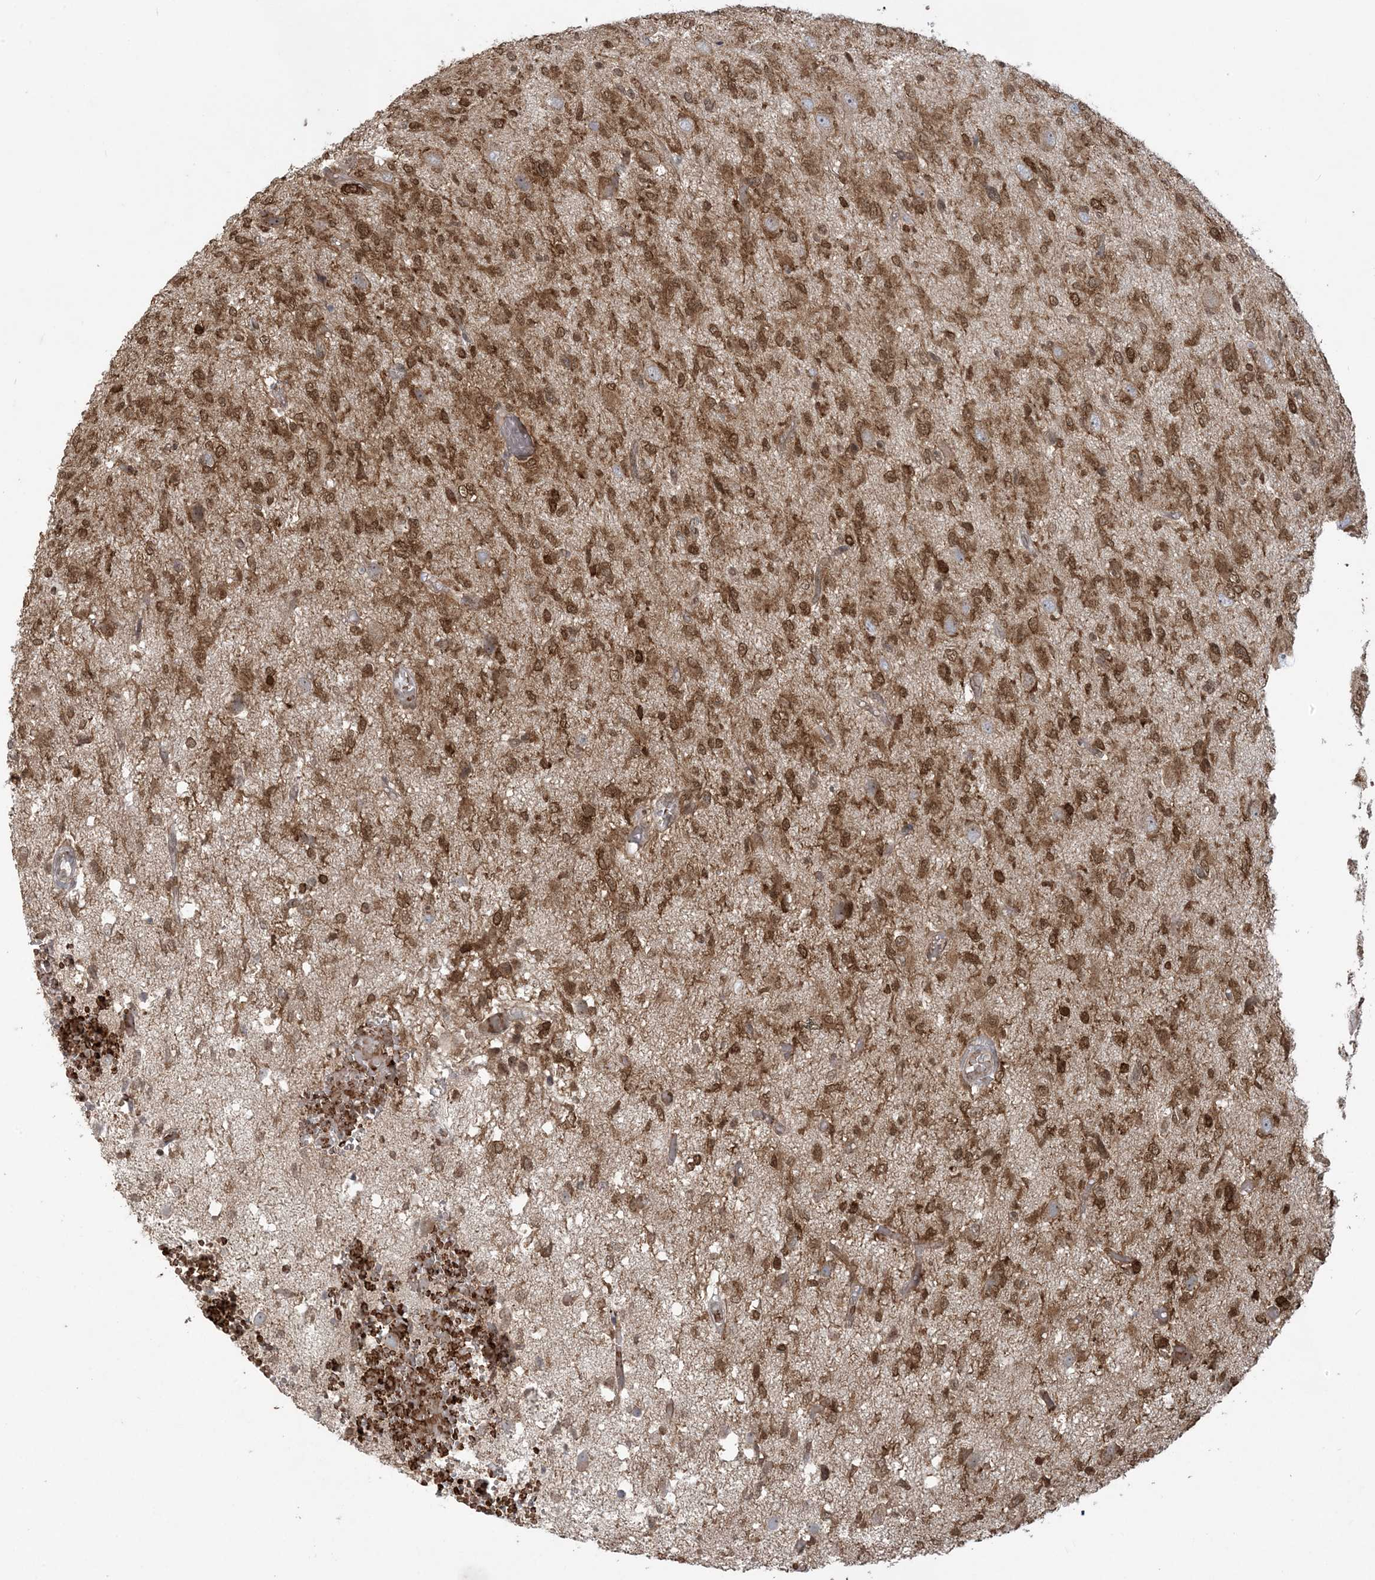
{"staining": {"intensity": "moderate", "quantity": ">75%", "location": "cytoplasmic/membranous,nuclear"}, "tissue": "glioma", "cell_type": "Tumor cells", "image_type": "cancer", "snomed": [{"axis": "morphology", "description": "Glioma, malignant, High grade"}, {"axis": "topography", "description": "Brain"}], "caption": "Immunohistochemical staining of human glioma shows medium levels of moderate cytoplasmic/membranous and nuclear protein expression in approximately >75% of tumor cells. Immunohistochemistry stains the protein of interest in brown and the nuclei are stained blue.", "gene": "ABCF3", "patient": {"sex": "female", "age": 59}}